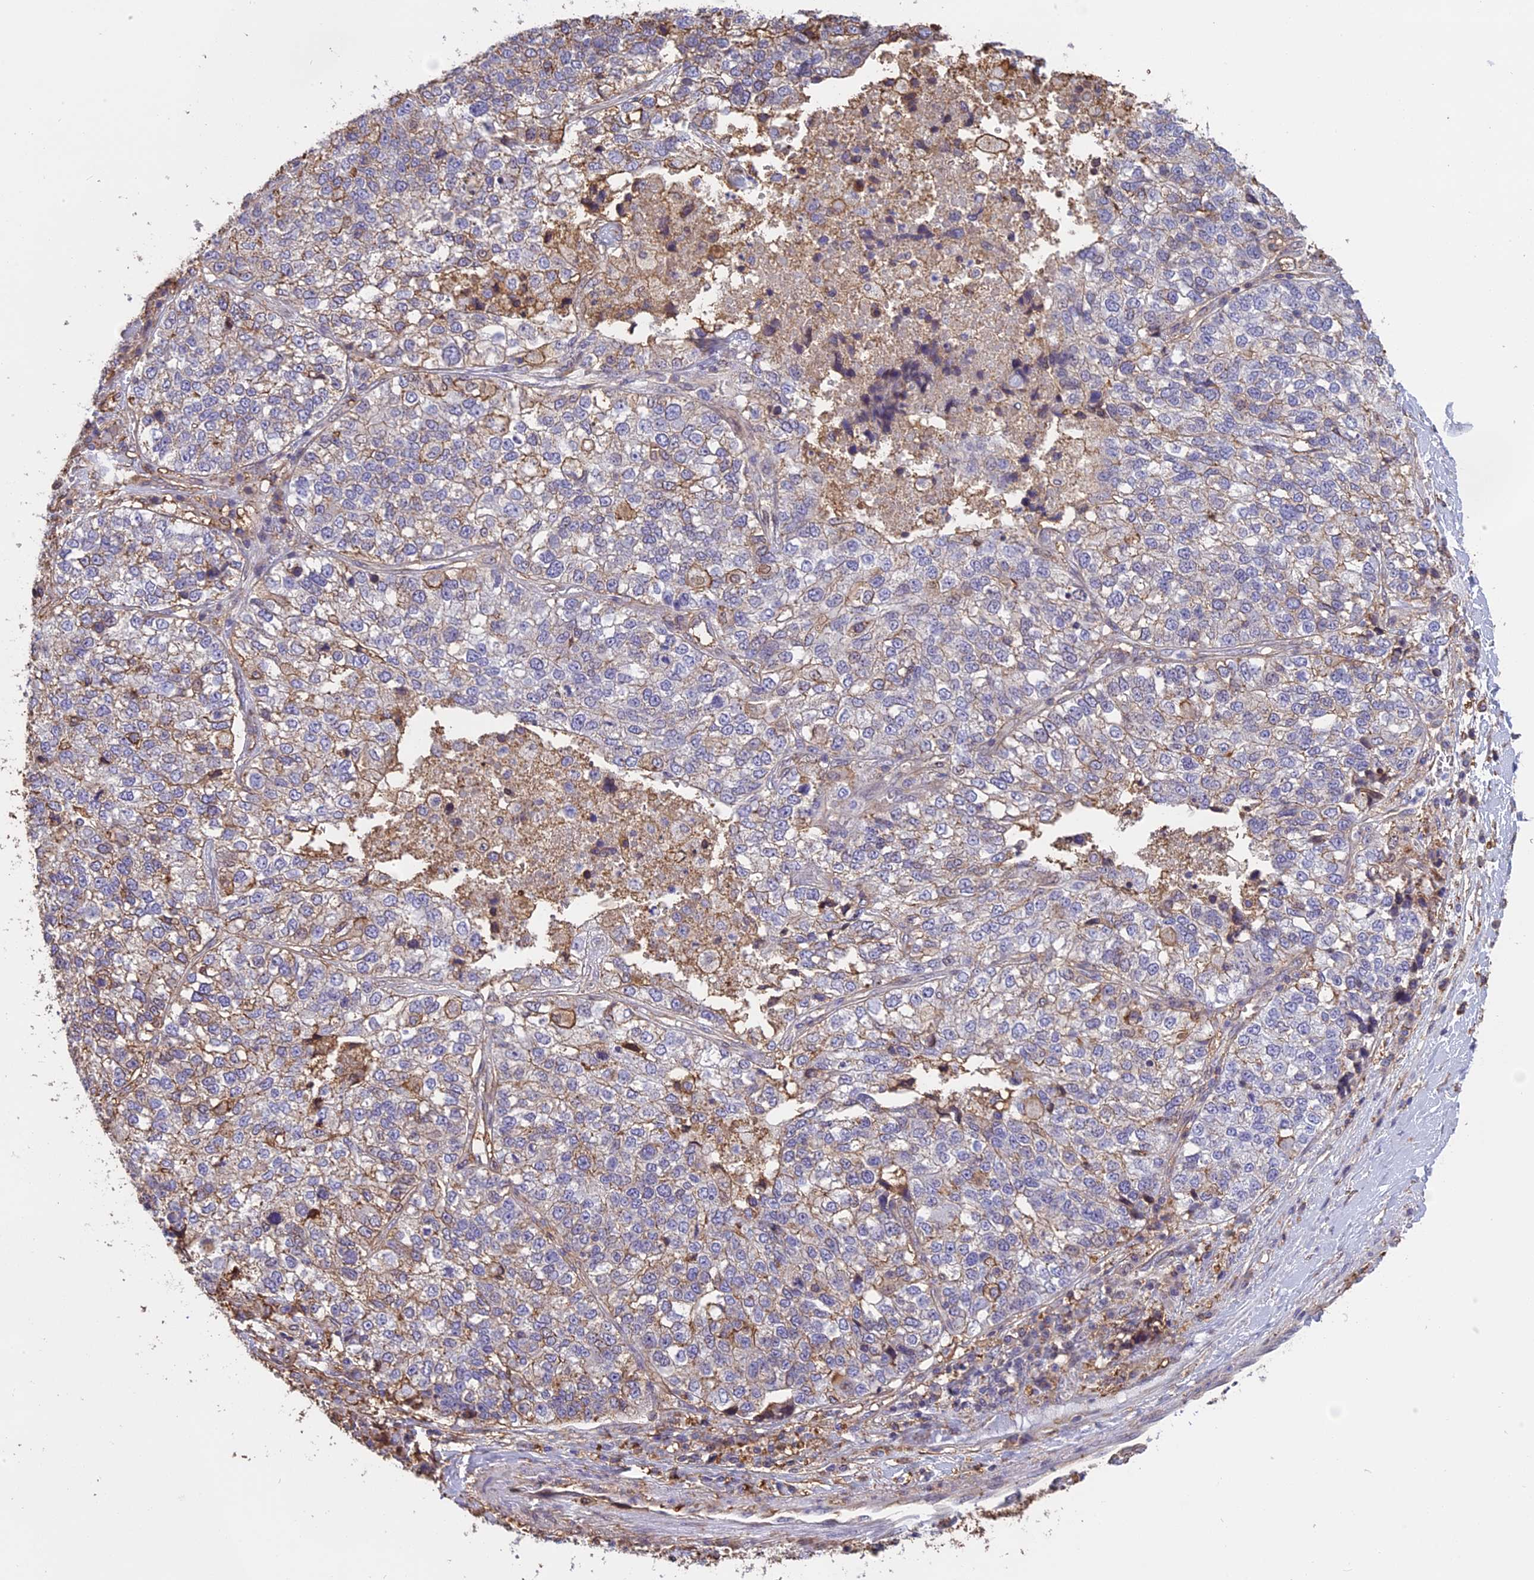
{"staining": {"intensity": "negative", "quantity": "none", "location": "none"}, "tissue": "lung cancer", "cell_type": "Tumor cells", "image_type": "cancer", "snomed": [{"axis": "morphology", "description": "Adenocarcinoma, NOS"}, {"axis": "topography", "description": "Lung"}], "caption": "Tumor cells show no significant positivity in lung cancer (adenocarcinoma).", "gene": "TMEM255B", "patient": {"sex": "male", "age": 49}}